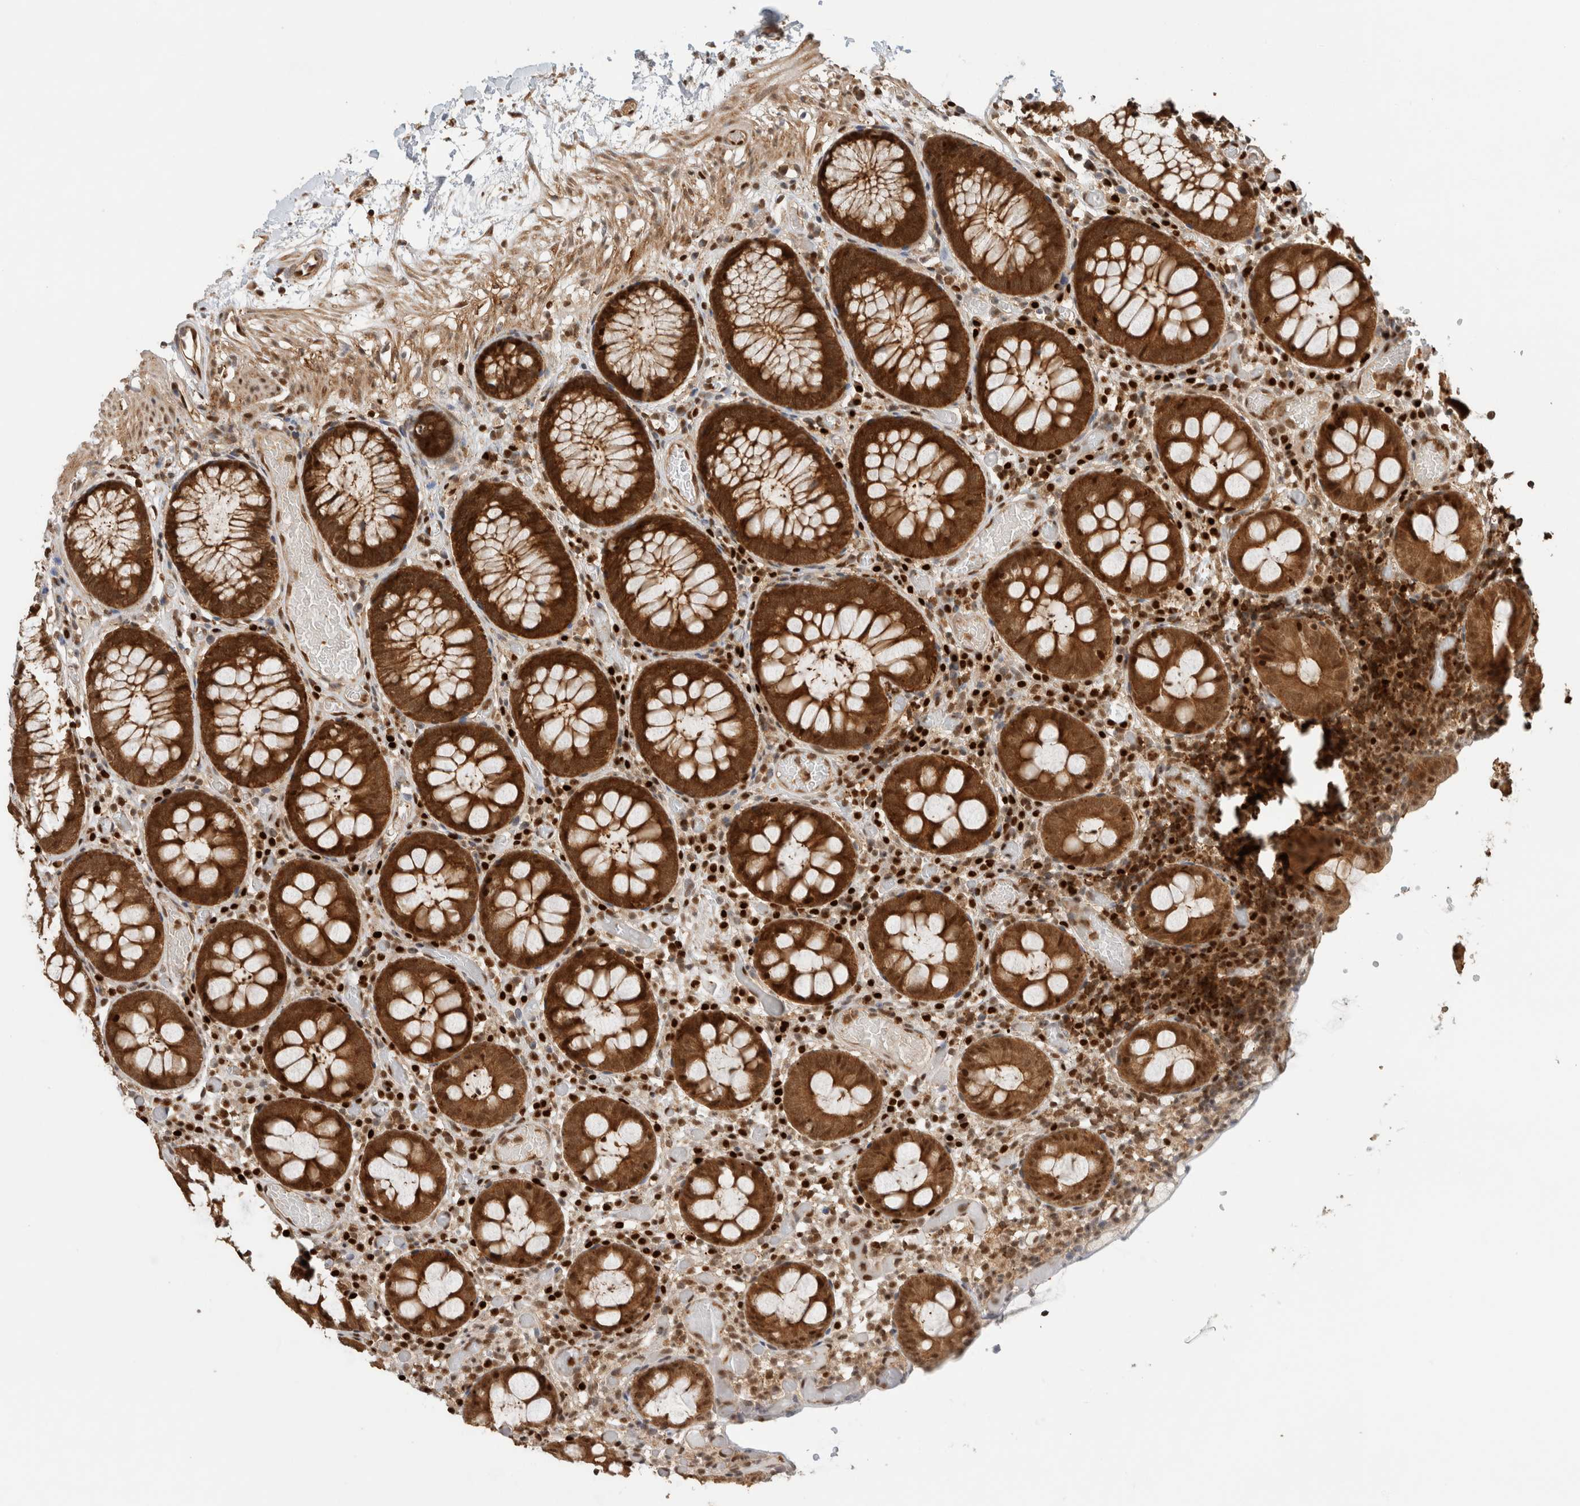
{"staining": {"intensity": "moderate", "quantity": ">75%", "location": "cytoplasmic/membranous,nuclear"}, "tissue": "colon", "cell_type": "Endothelial cells", "image_type": "normal", "snomed": [{"axis": "morphology", "description": "Normal tissue, NOS"}, {"axis": "topography", "description": "Colon"}], "caption": "Immunohistochemistry (IHC) of unremarkable human colon demonstrates medium levels of moderate cytoplasmic/membranous,nuclear staining in approximately >75% of endothelial cells.", "gene": "SNRNP40", "patient": {"sex": "male", "age": 14}}